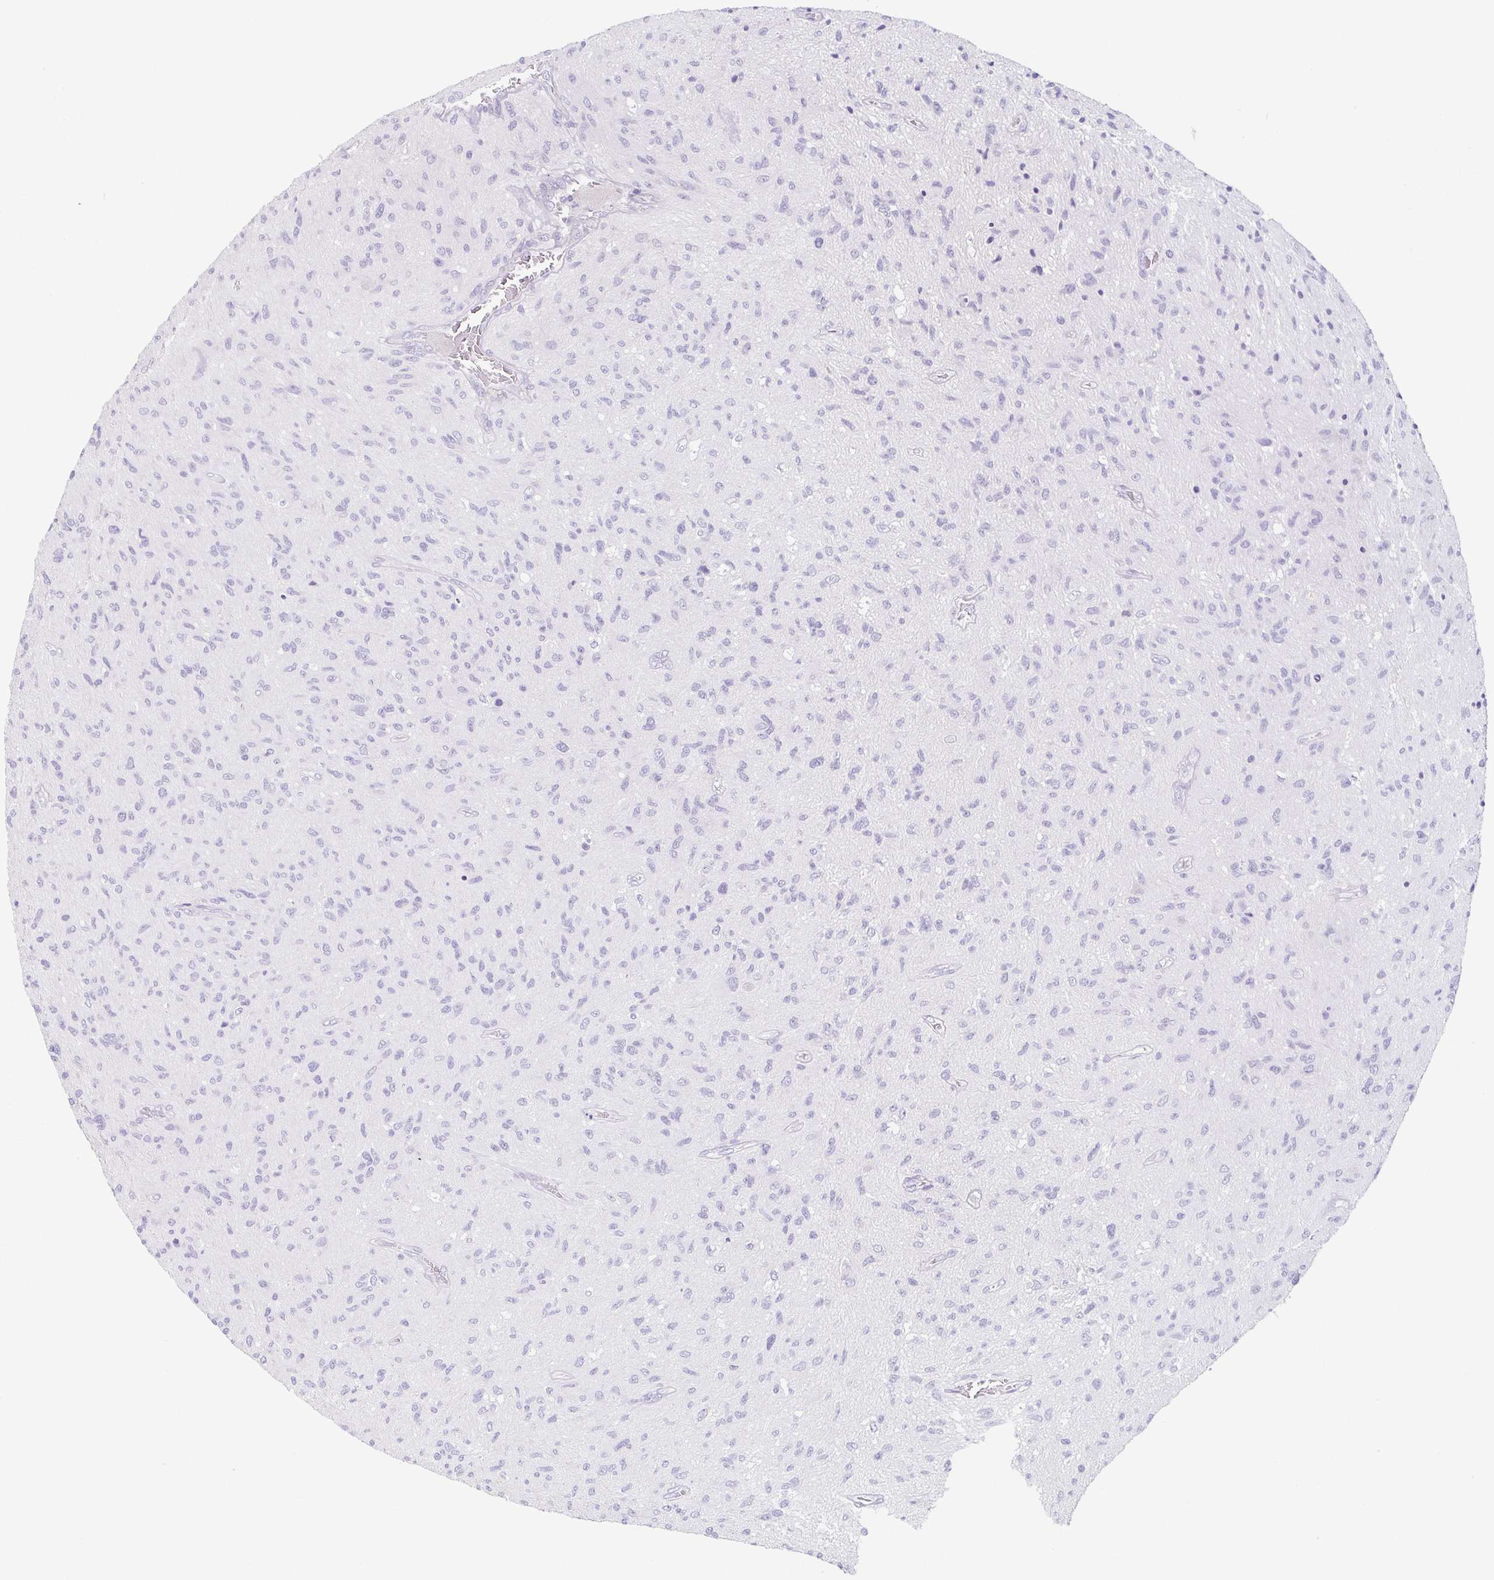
{"staining": {"intensity": "negative", "quantity": "none", "location": "none"}, "tissue": "glioma", "cell_type": "Tumor cells", "image_type": "cancer", "snomed": [{"axis": "morphology", "description": "Glioma, malignant, High grade"}, {"axis": "topography", "description": "Brain"}], "caption": "Malignant glioma (high-grade) stained for a protein using IHC exhibits no staining tumor cells.", "gene": "HDGFL1", "patient": {"sex": "male", "age": 54}}